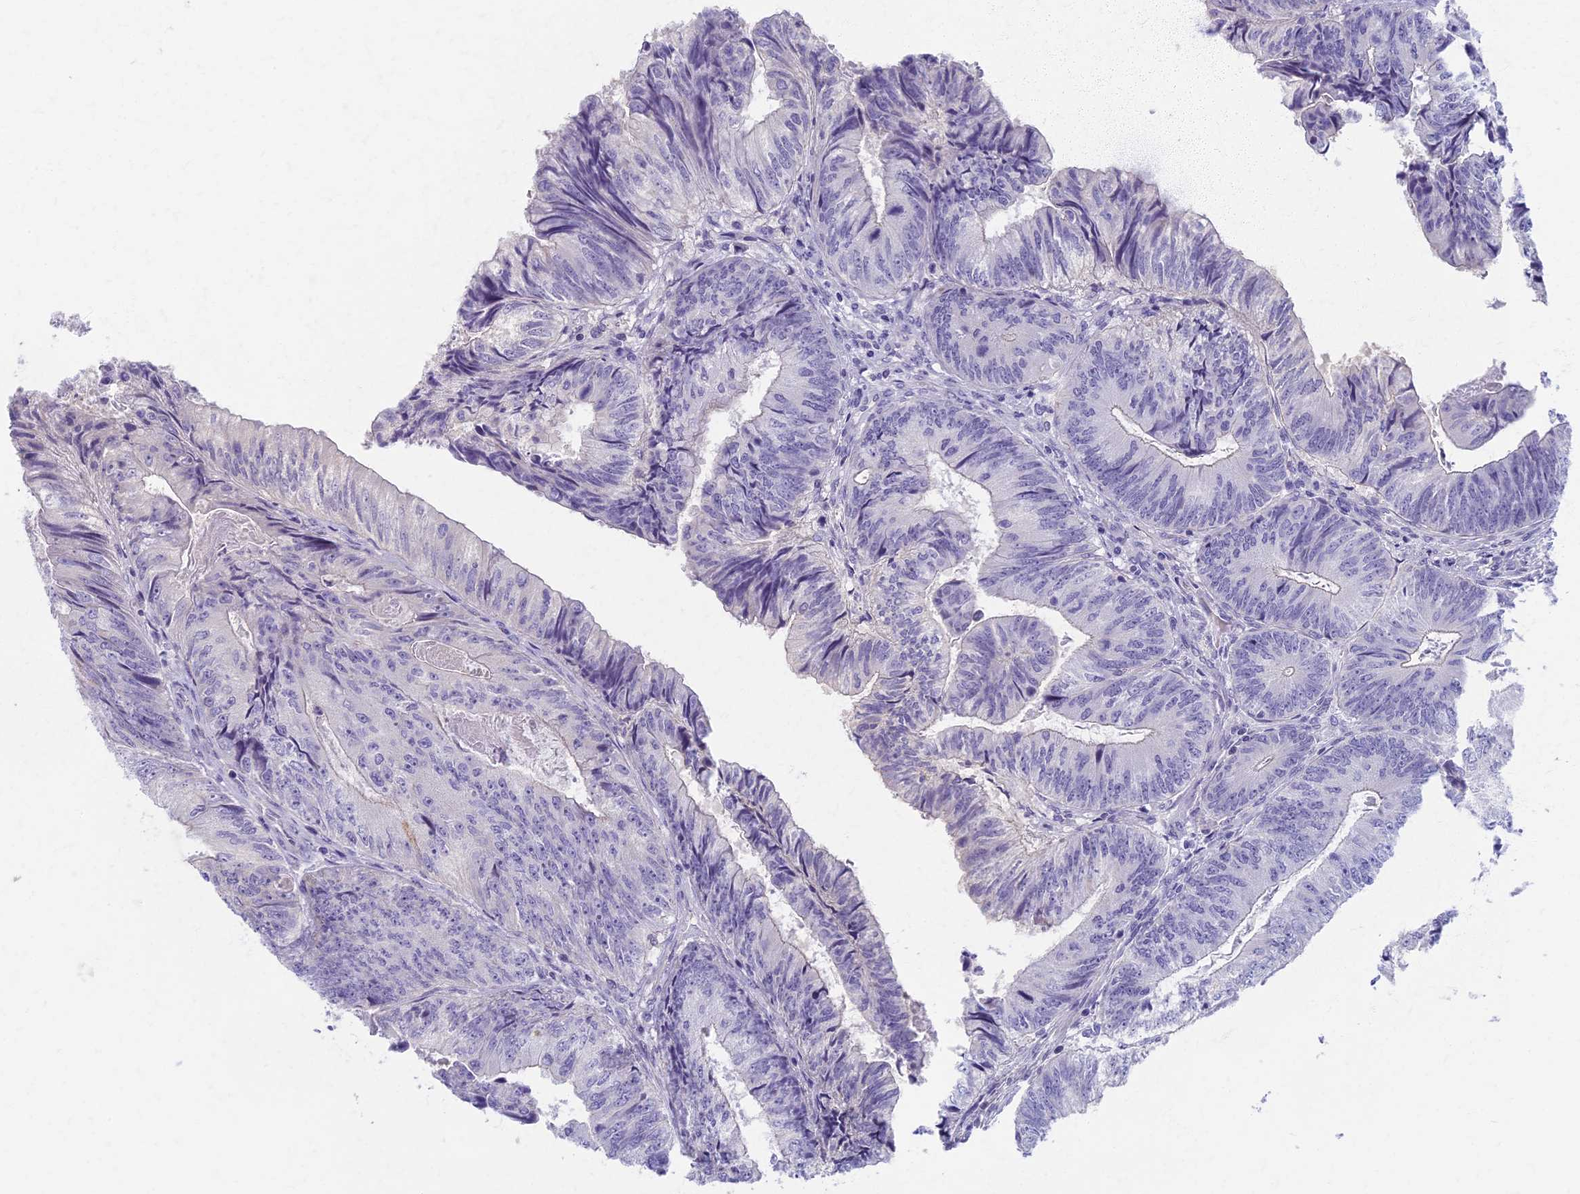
{"staining": {"intensity": "negative", "quantity": "none", "location": "none"}, "tissue": "colorectal cancer", "cell_type": "Tumor cells", "image_type": "cancer", "snomed": [{"axis": "morphology", "description": "Adenocarcinoma, NOS"}, {"axis": "topography", "description": "Colon"}], "caption": "The image demonstrates no significant staining in tumor cells of colorectal cancer. (DAB immunohistochemistry, high magnification).", "gene": "AP4E1", "patient": {"sex": "female", "age": 67}}